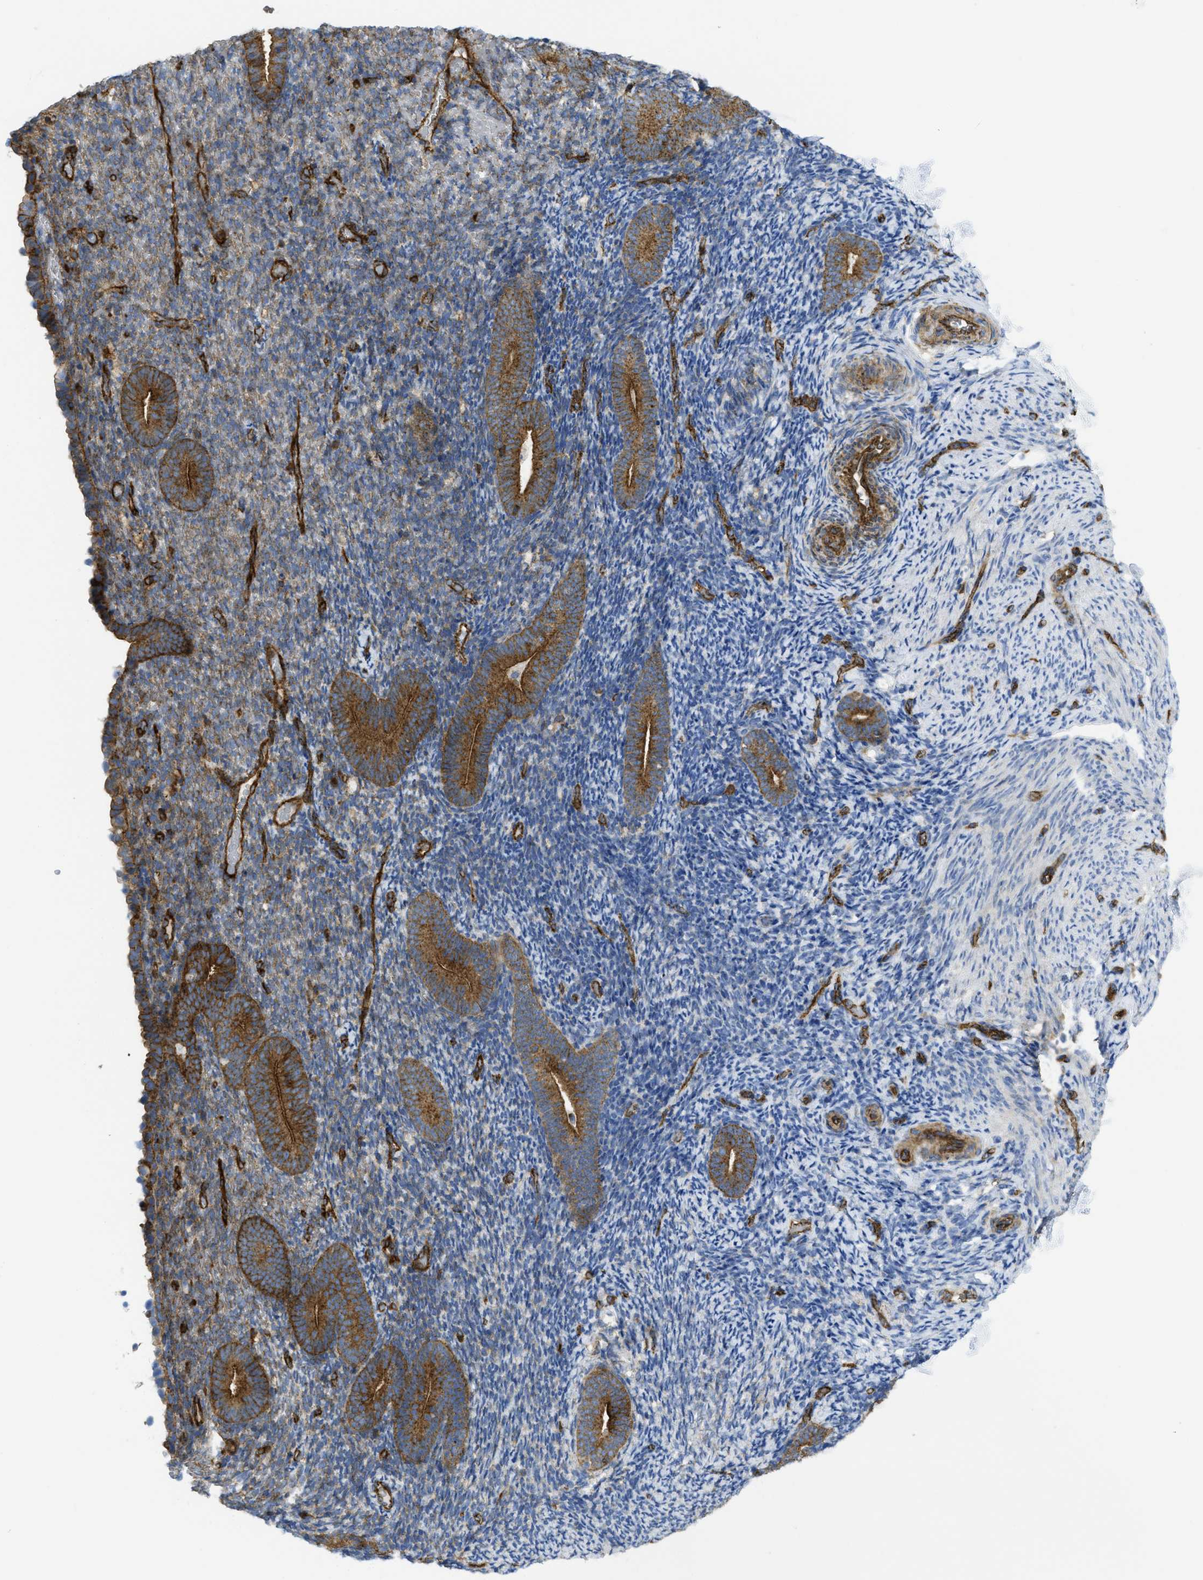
{"staining": {"intensity": "moderate", "quantity": "25%-75%", "location": "cytoplasmic/membranous"}, "tissue": "endometrium", "cell_type": "Cells in endometrial stroma", "image_type": "normal", "snomed": [{"axis": "morphology", "description": "Normal tissue, NOS"}, {"axis": "topography", "description": "Endometrium"}], "caption": "This histopathology image reveals immunohistochemistry staining of benign human endometrium, with medium moderate cytoplasmic/membranous expression in approximately 25%-75% of cells in endometrial stroma.", "gene": "HIP1", "patient": {"sex": "female", "age": 51}}